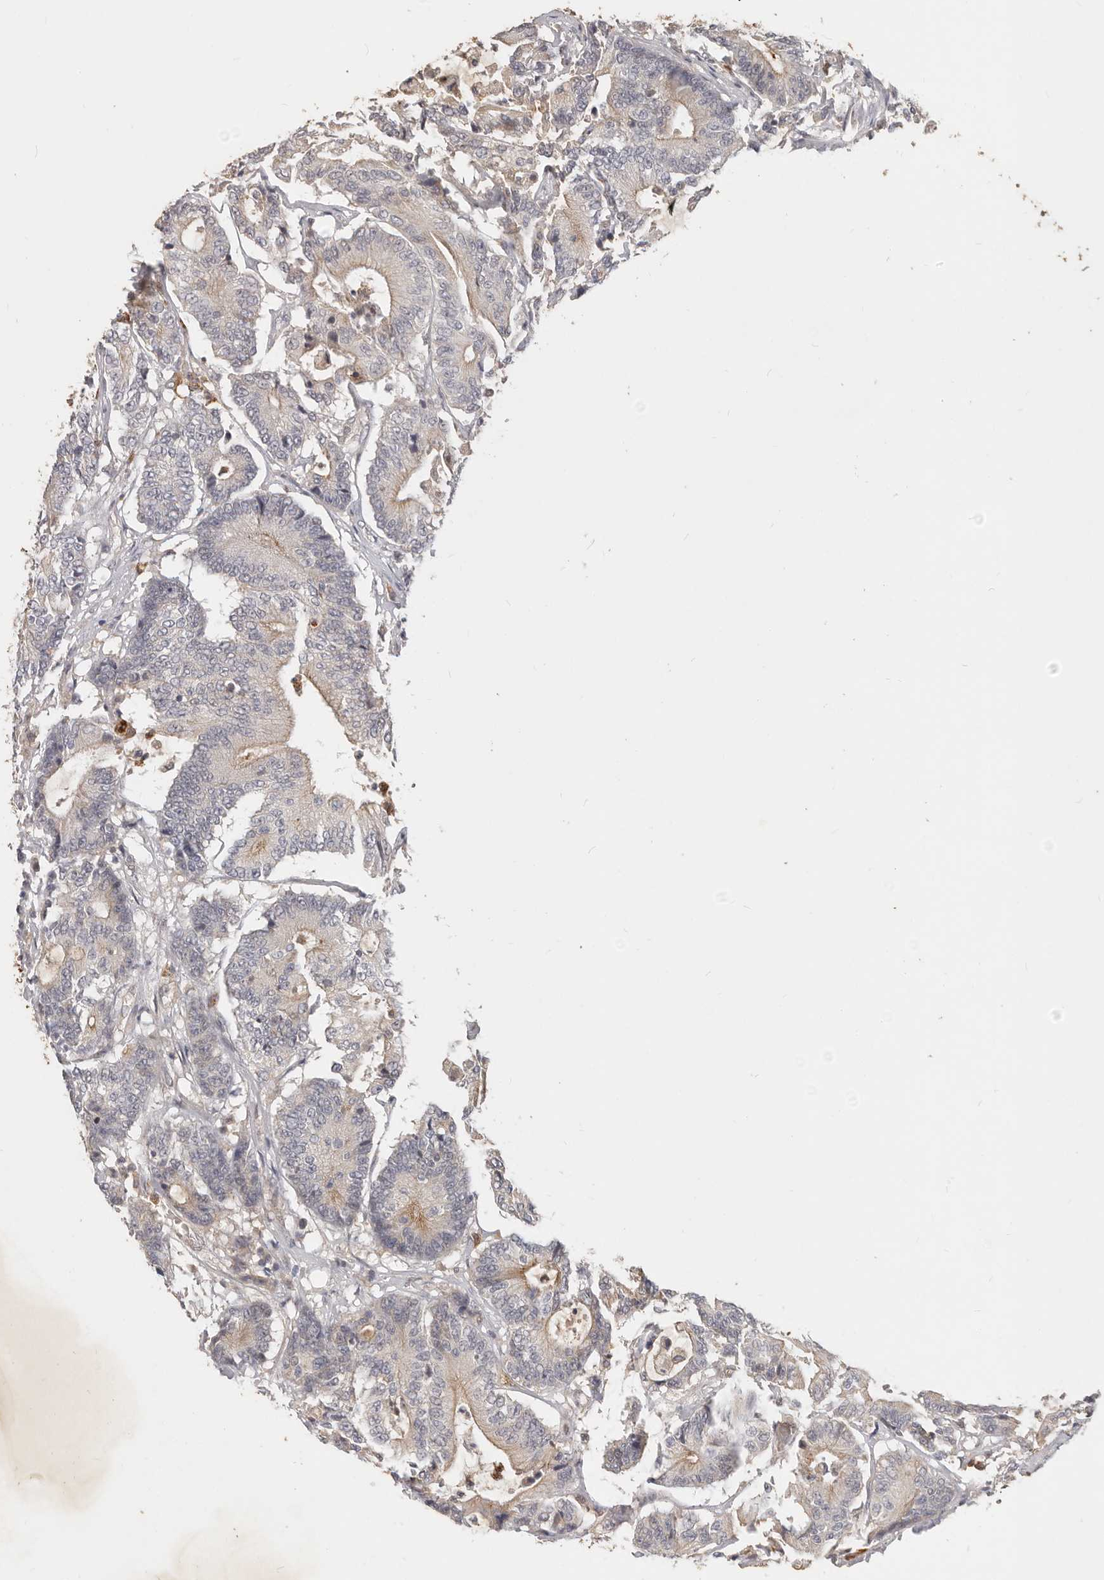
{"staining": {"intensity": "weak", "quantity": "25%-75%", "location": "cytoplasmic/membranous"}, "tissue": "colorectal cancer", "cell_type": "Tumor cells", "image_type": "cancer", "snomed": [{"axis": "morphology", "description": "Adenocarcinoma, NOS"}, {"axis": "topography", "description": "Colon"}], "caption": "High-magnification brightfield microscopy of colorectal adenocarcinoma stained with DAB (3,3'-diaminobenzidine) (brown) and counterstained with hematoxylin (blue). tumor cells exhibit weak cytoplasmic/membranous staining is appreciated in about25%-75% of cells.", "gene": "USP49", "patient": {"sex": "female", "age": 84}}